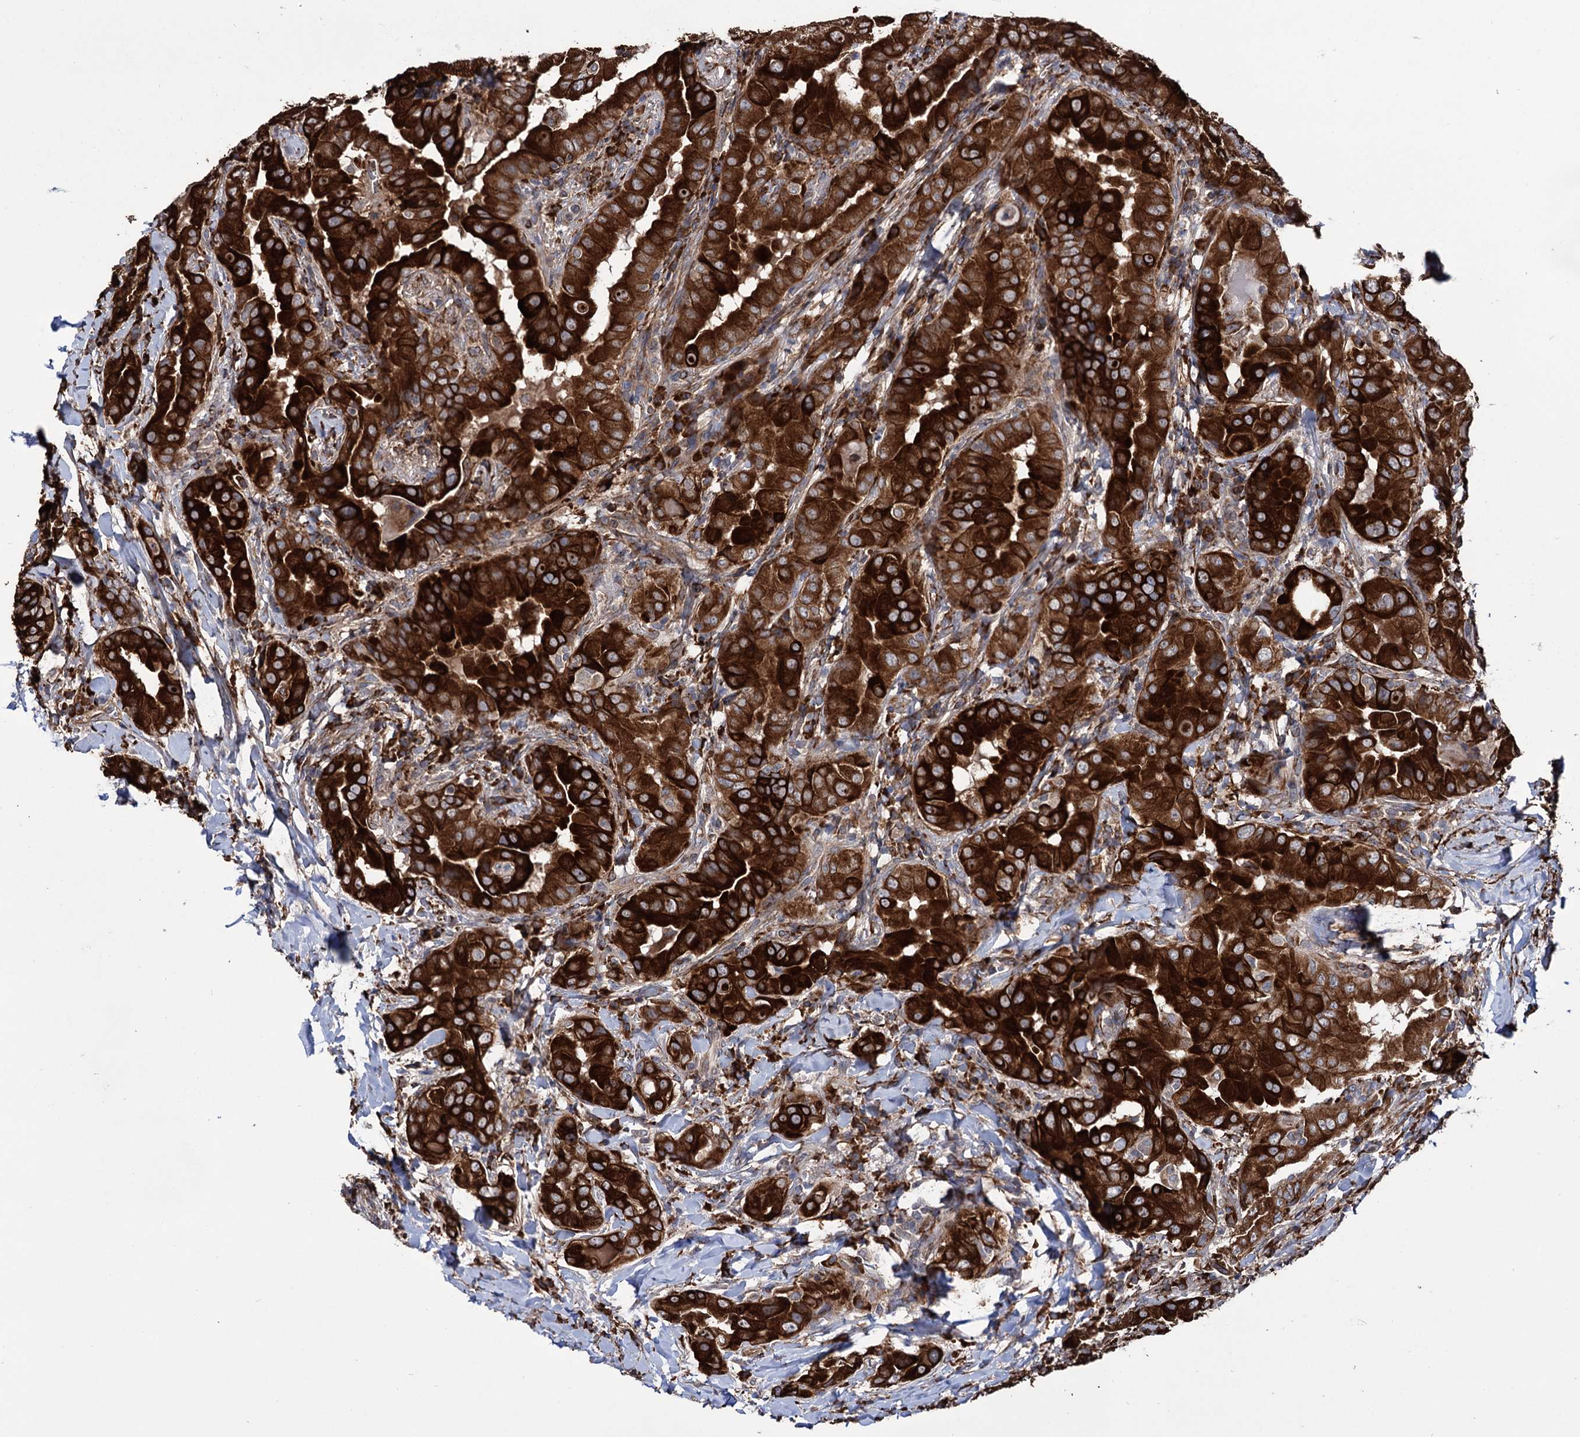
{"staining": {"intensity": "strong", "quantity": ">75%", "location": "cytoplasmic/membranous"}, "tissue": "thyroid cancer", "cell_type": "Tumor cells", "image_type": "cancer", "snomed": [{"axis": "morphology", "description": "Papillary adenocarcinoma, NOS"}, {"axis": "topography", "description": "Thyroid gland"}], "caption": "A histopathology image showing strong cytoplasmic/membranous expression in approximately >75% of tumor cells in papillary adenocarcinoma (thyroid), as visualized by brown immunohistochemical staining.", "gene": "CDAN1", "patient": {"sex": "male", "age": 33}}